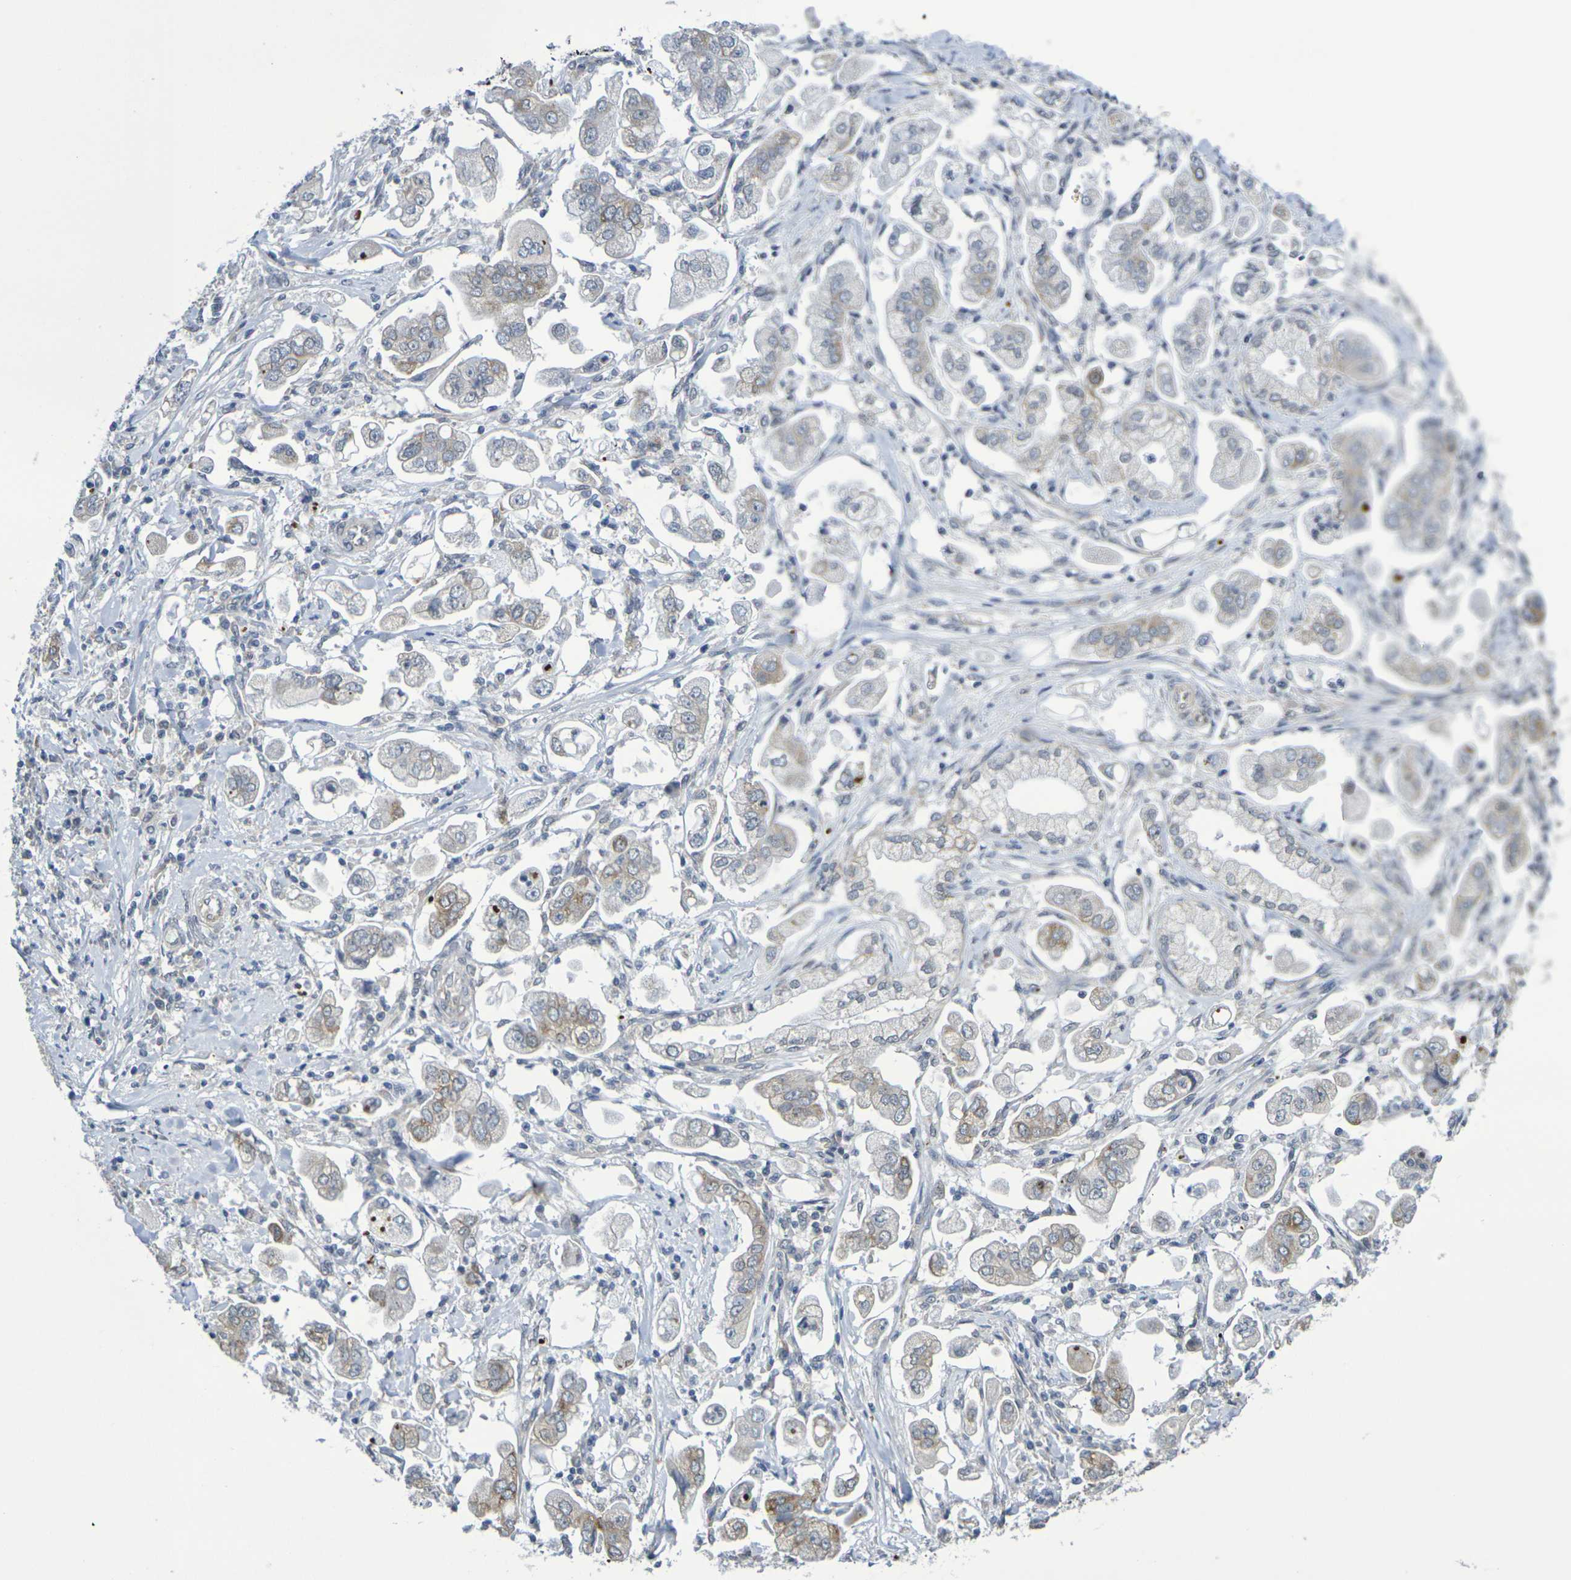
{"staining": {"intensity": "weak", "quantity": "25%-75%", "location": "cytoplasmic/membranous"}, "tissue": "stomach cancer", "cell_type": "Tumor cells", "image_type": "cancer", "snomed": [{"axis": "morphology", "description": "Adenocarcinoma, NOS"}, {"axis": "topography", "description": "Stomach"}], "caption": "High-power microscopy captured an immunohistochemistry (IHC) photomicrograph of stomach cancer (adenocarcinoma), revealing weak cytoplasmic/membranous expression in approximately 25%-75% of tumor cells.", "gene": "CHRNB1", "patient": {"sex": "male", "age": 62}}